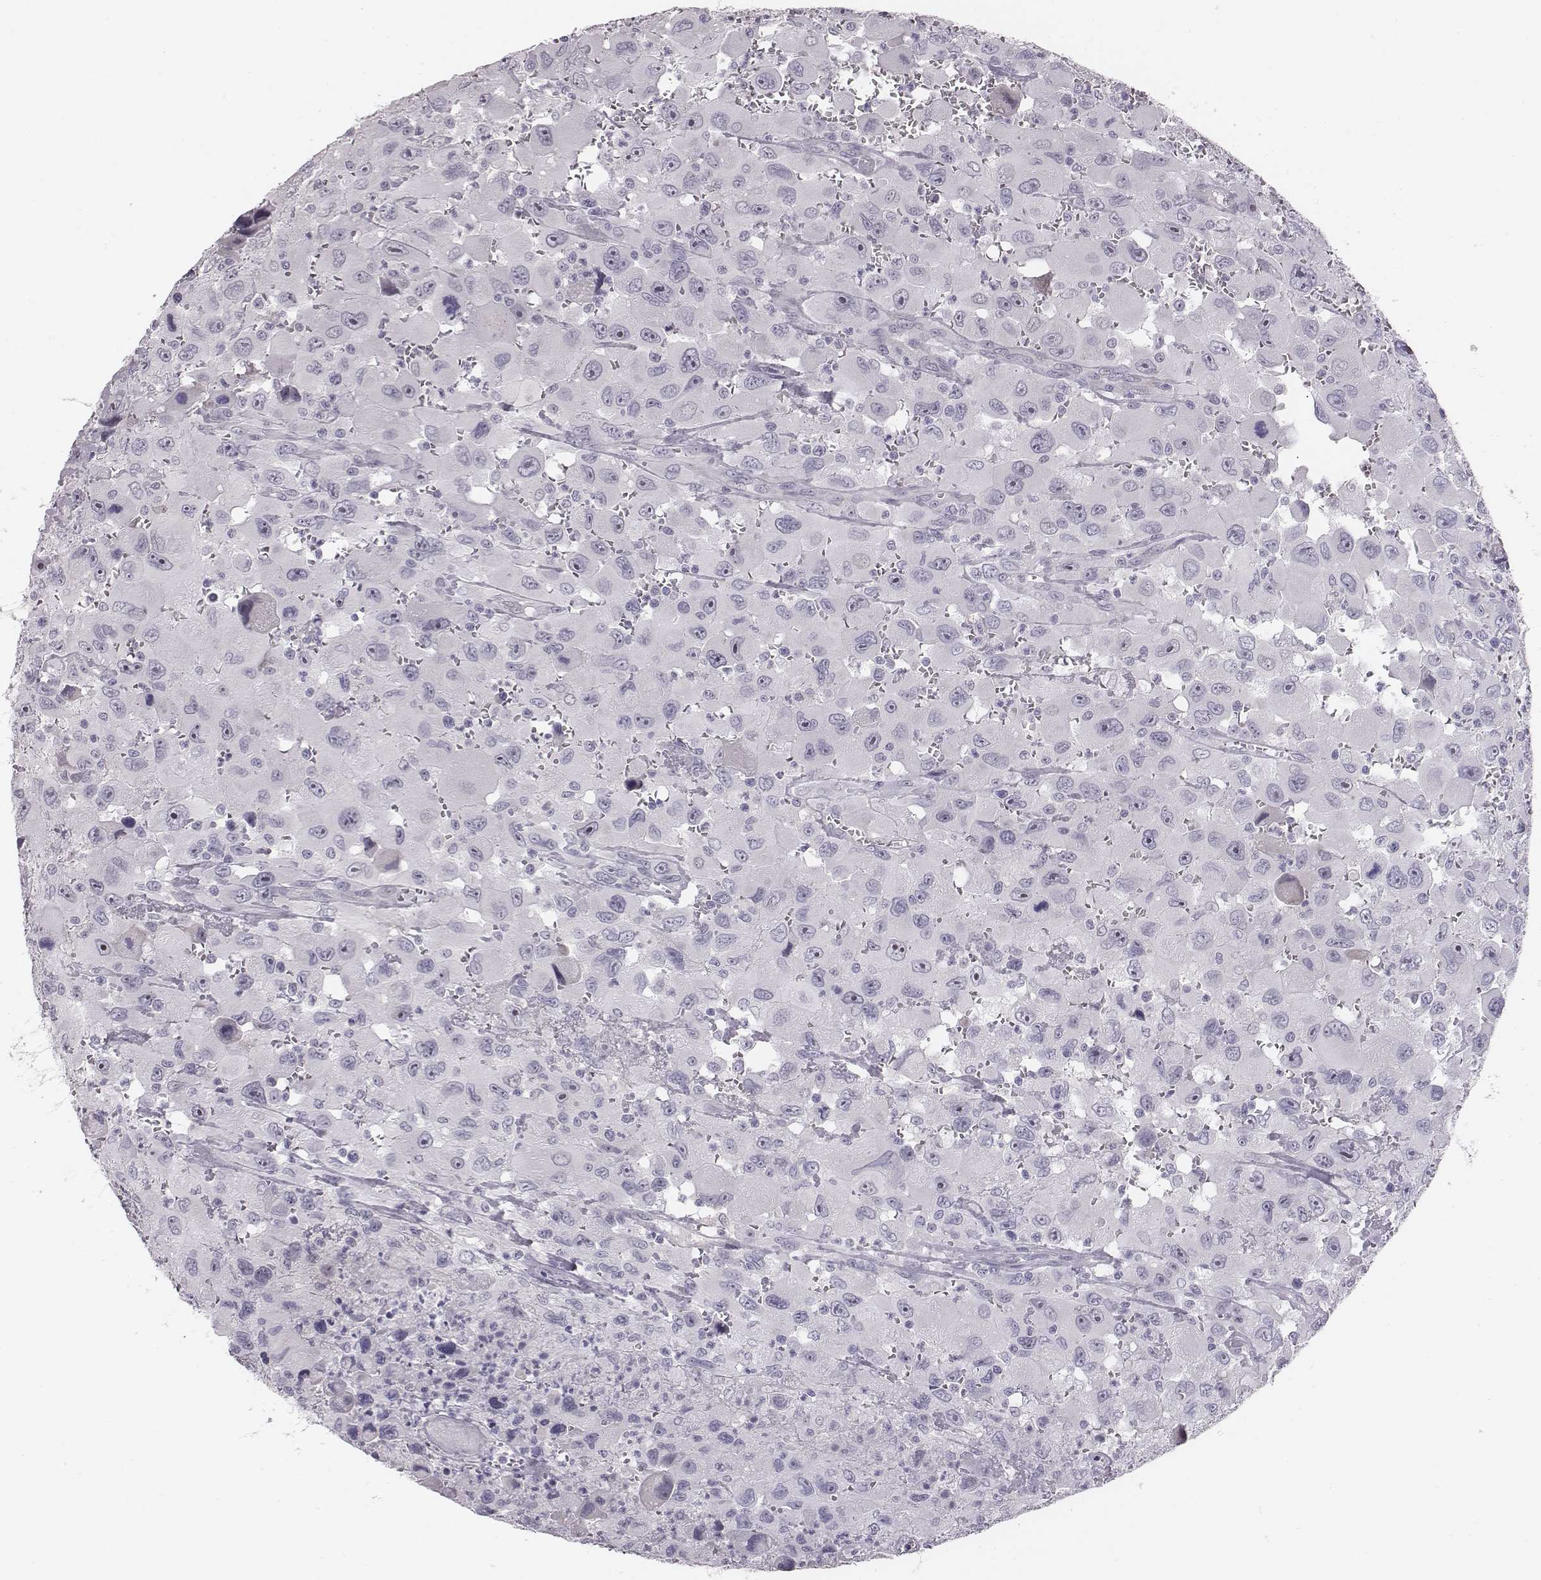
{"staining": {"intensity": "negative", "quantity": "none", "location": "none"}, "tissue": "head and neck cancer", "cell_type": "Tumor cells", "image_type": "cancer", "snomed": [{"axis": "morphology", "description": "Squamous cell carcinoma, NOS"}, {"axis": "morphology", "description": "Squamous cell carcinoma, metastatic, NOS"}, {"axis": "topography", "description": "Oral tissue"}, {"axis": "topography", "description": "Head-Neck"}], "caption": "The image shows no staining of tumor cells in head and neck cancer (metastatic squamous cell carcinoma).", "gene": "CACNG4", "patient": {"sex": "female", "age": 85}}